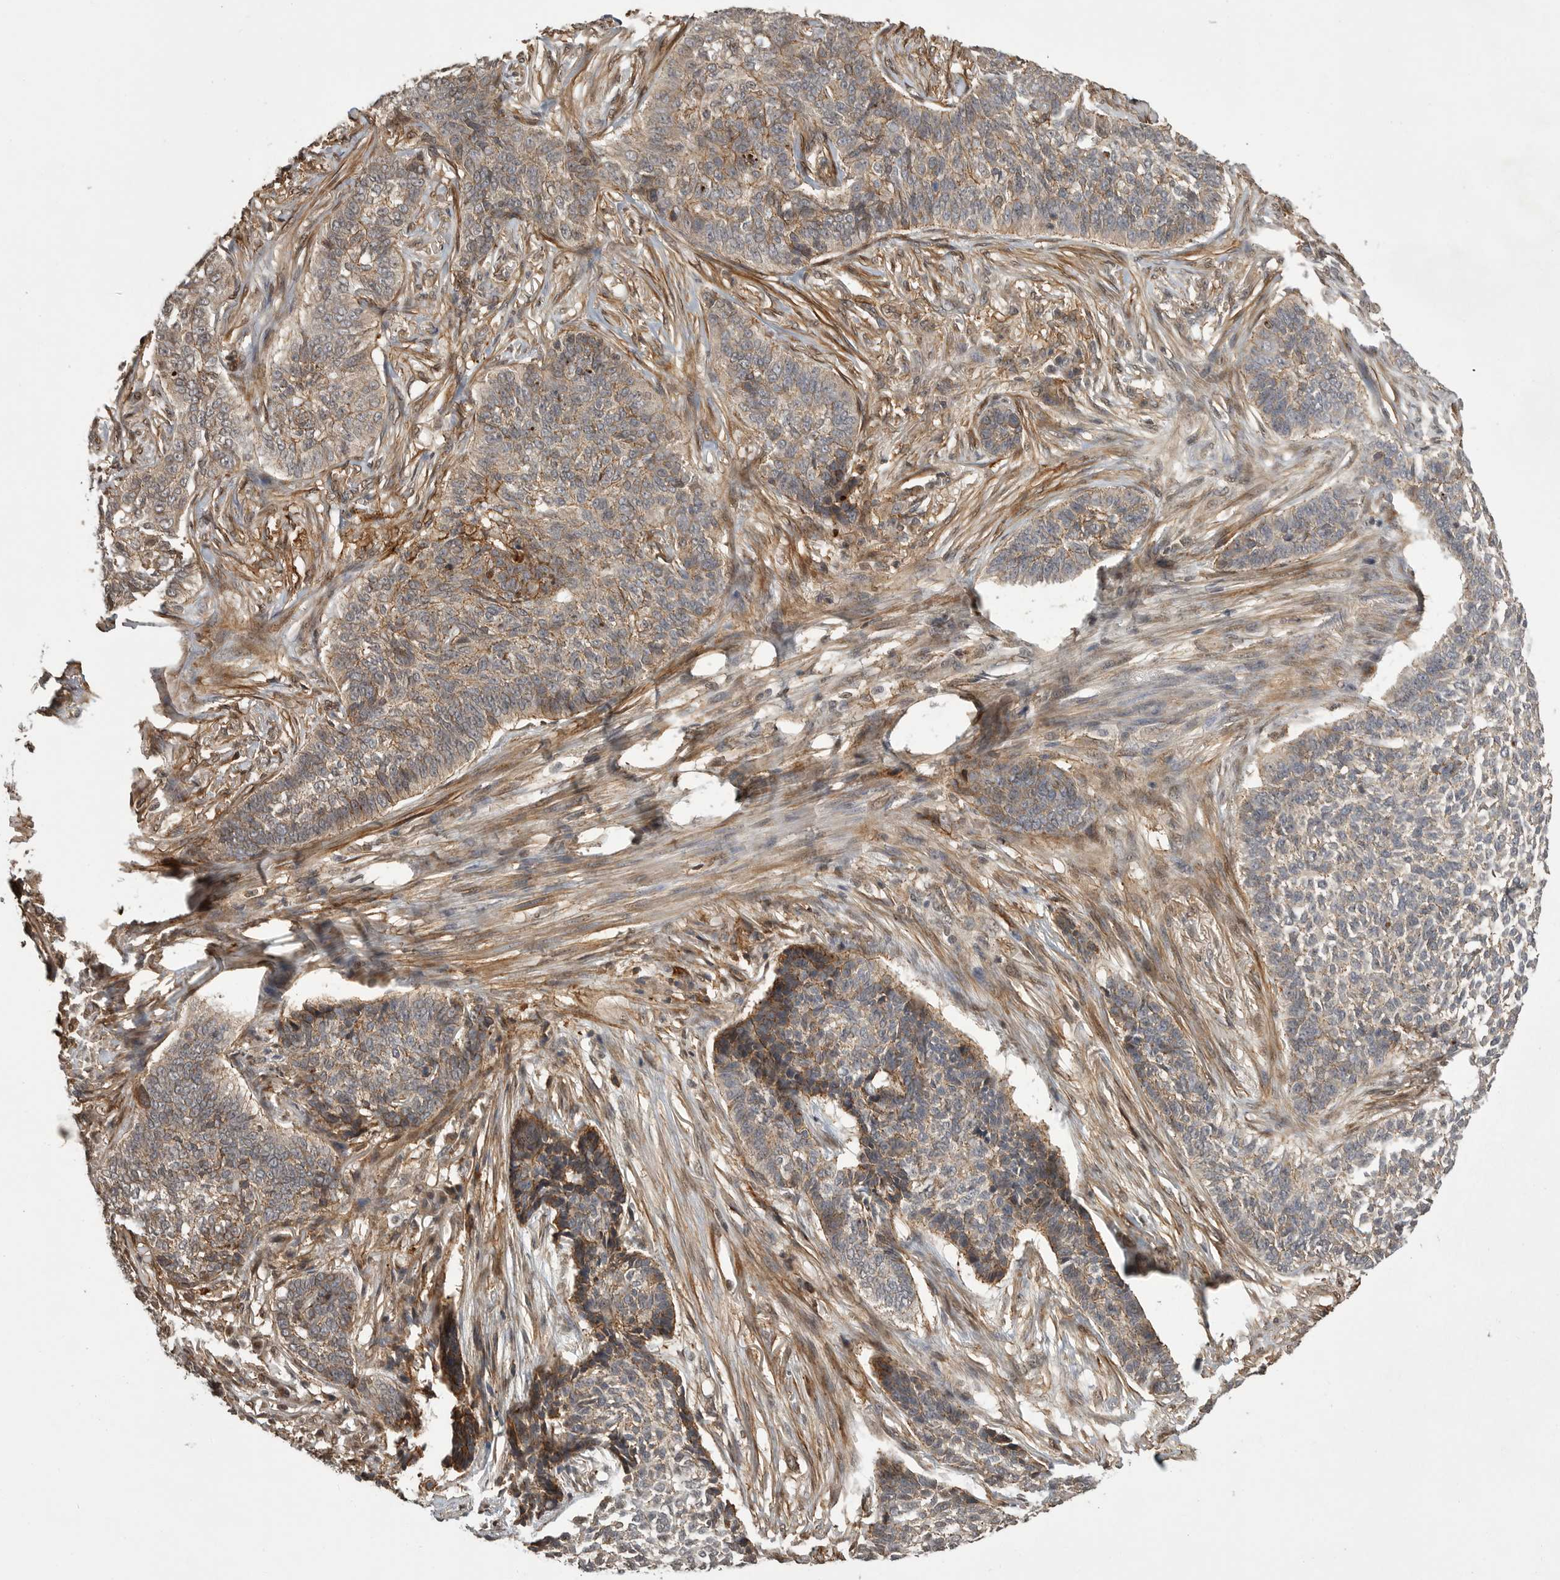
{"staining": {"intensity": "moderate", "quantity": "25%-75%", "location": "cytoplasmic/membranous"}, "tissue": "skin cancer", "cell_type": "Tumor cells", "image_type": "cancer", "snomed": [{"axis": "morphology", "description": "Basal cell carcinoma"}, {"axis": "topography", "description": "Skin"}], "caption": "Immunohistochemistry (IHC) (DAB) staining of skin basal cell carcinoma reveals moderate cytoplasmic/membranous protein positivity in about 25%-75% of tumor cells. Nuclei are stained in blue.", "gene": "NECTIN1", "patient": {"sex": "male", "age": 85}}